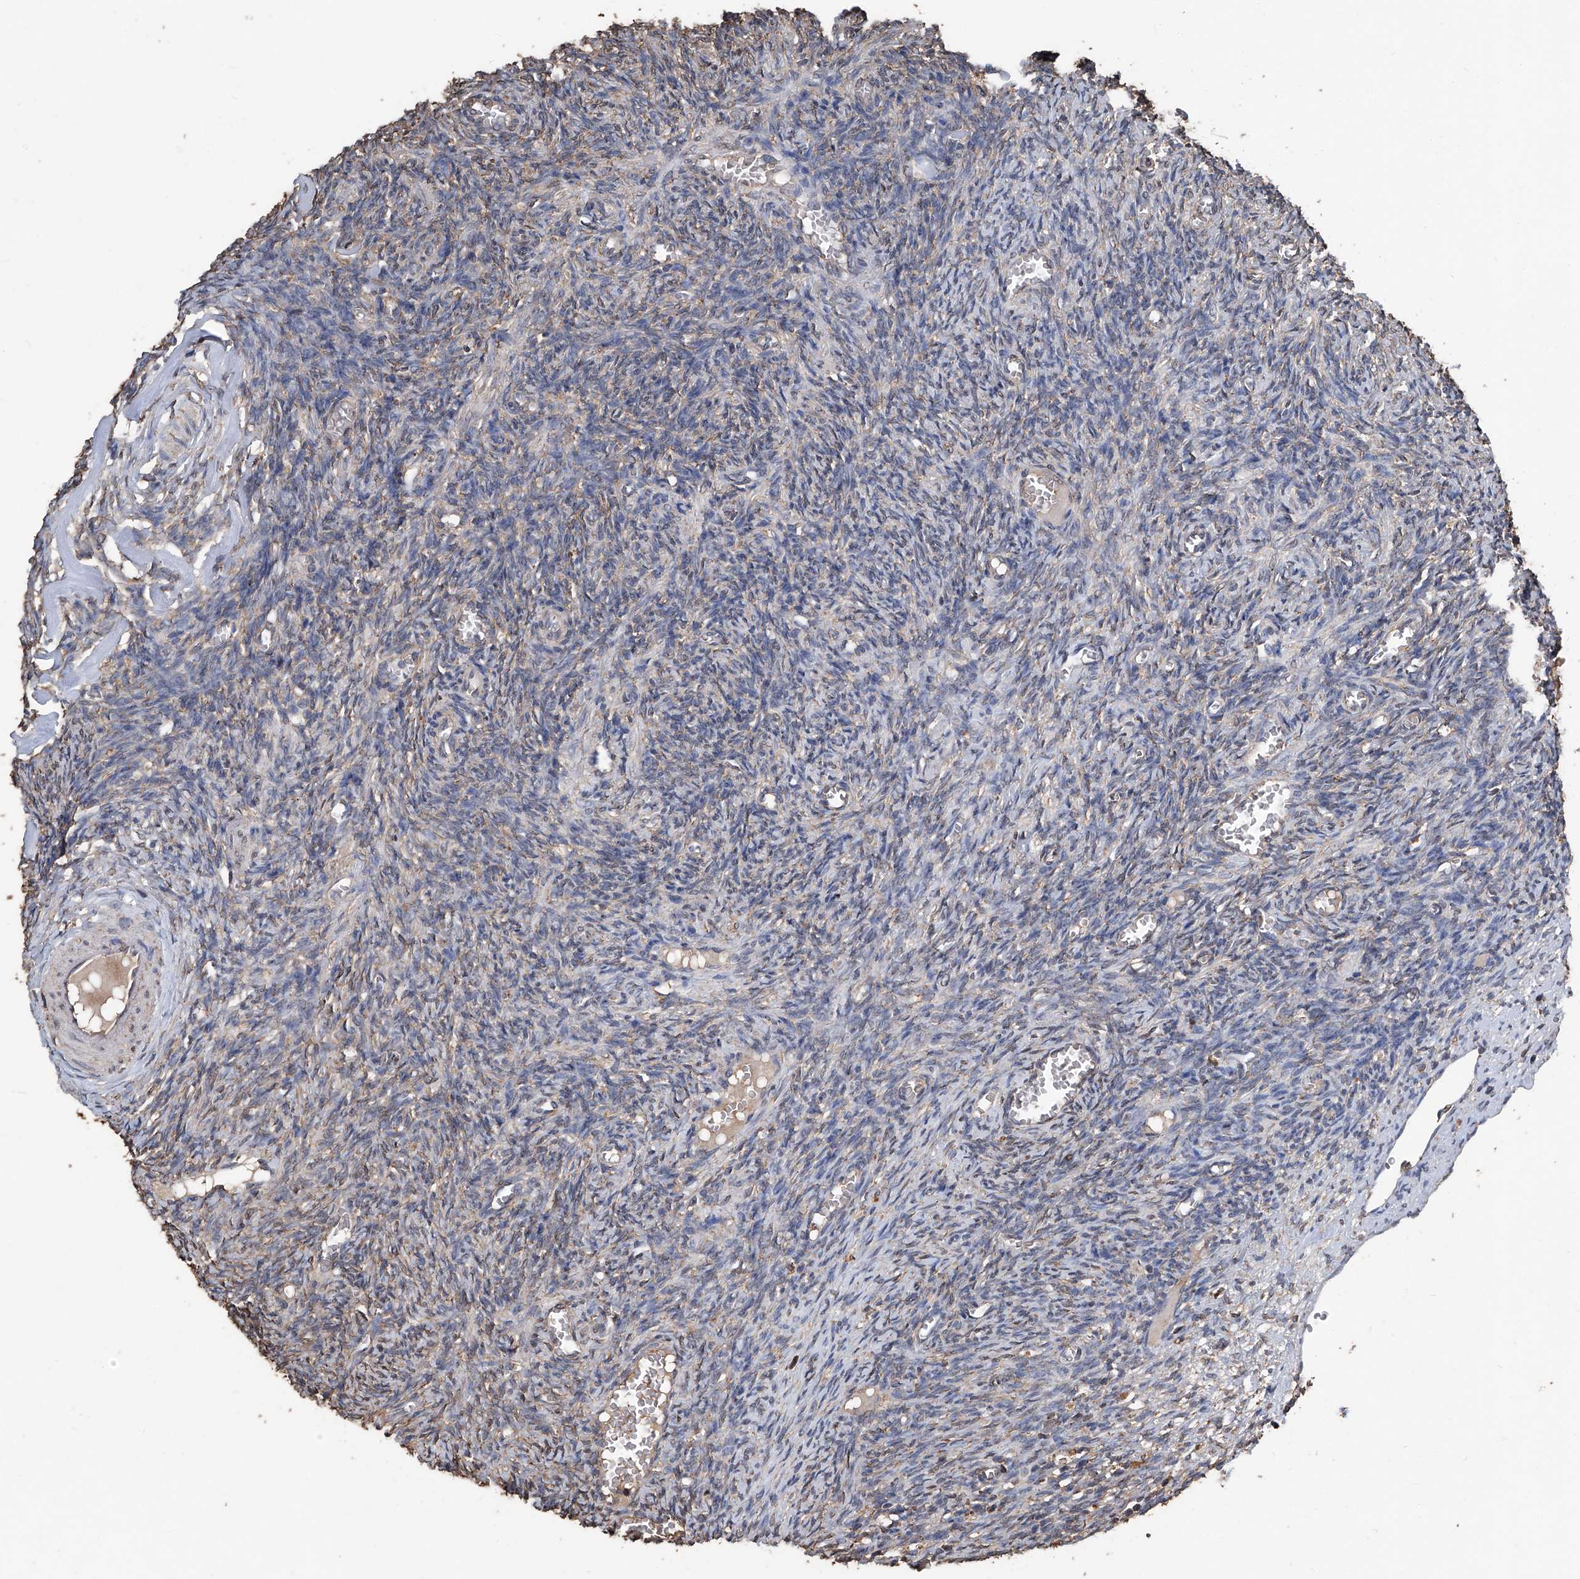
{"staining": {"intensity": "moderate", "quantity": ">75%", "location": "cytoplasmic/membranous"}, "tissue": "ovary", "cell_type": "Follicle cells", "image_type": "normal", "snomed": [{"axis": "morphology", "description": "Normal tissue, NOS"}, {"axis": "topography", "description": "Ovary"}], "caption": "A brown stain highlights moderate cytoplasmic/membranous positivity of a protein in follicle cells of normal ovary. Ihc stains the protein of interest in brown and the nuclei are stained blue.", "gene": "STARD7", "patient": {"sex": "female", "age": 27}}